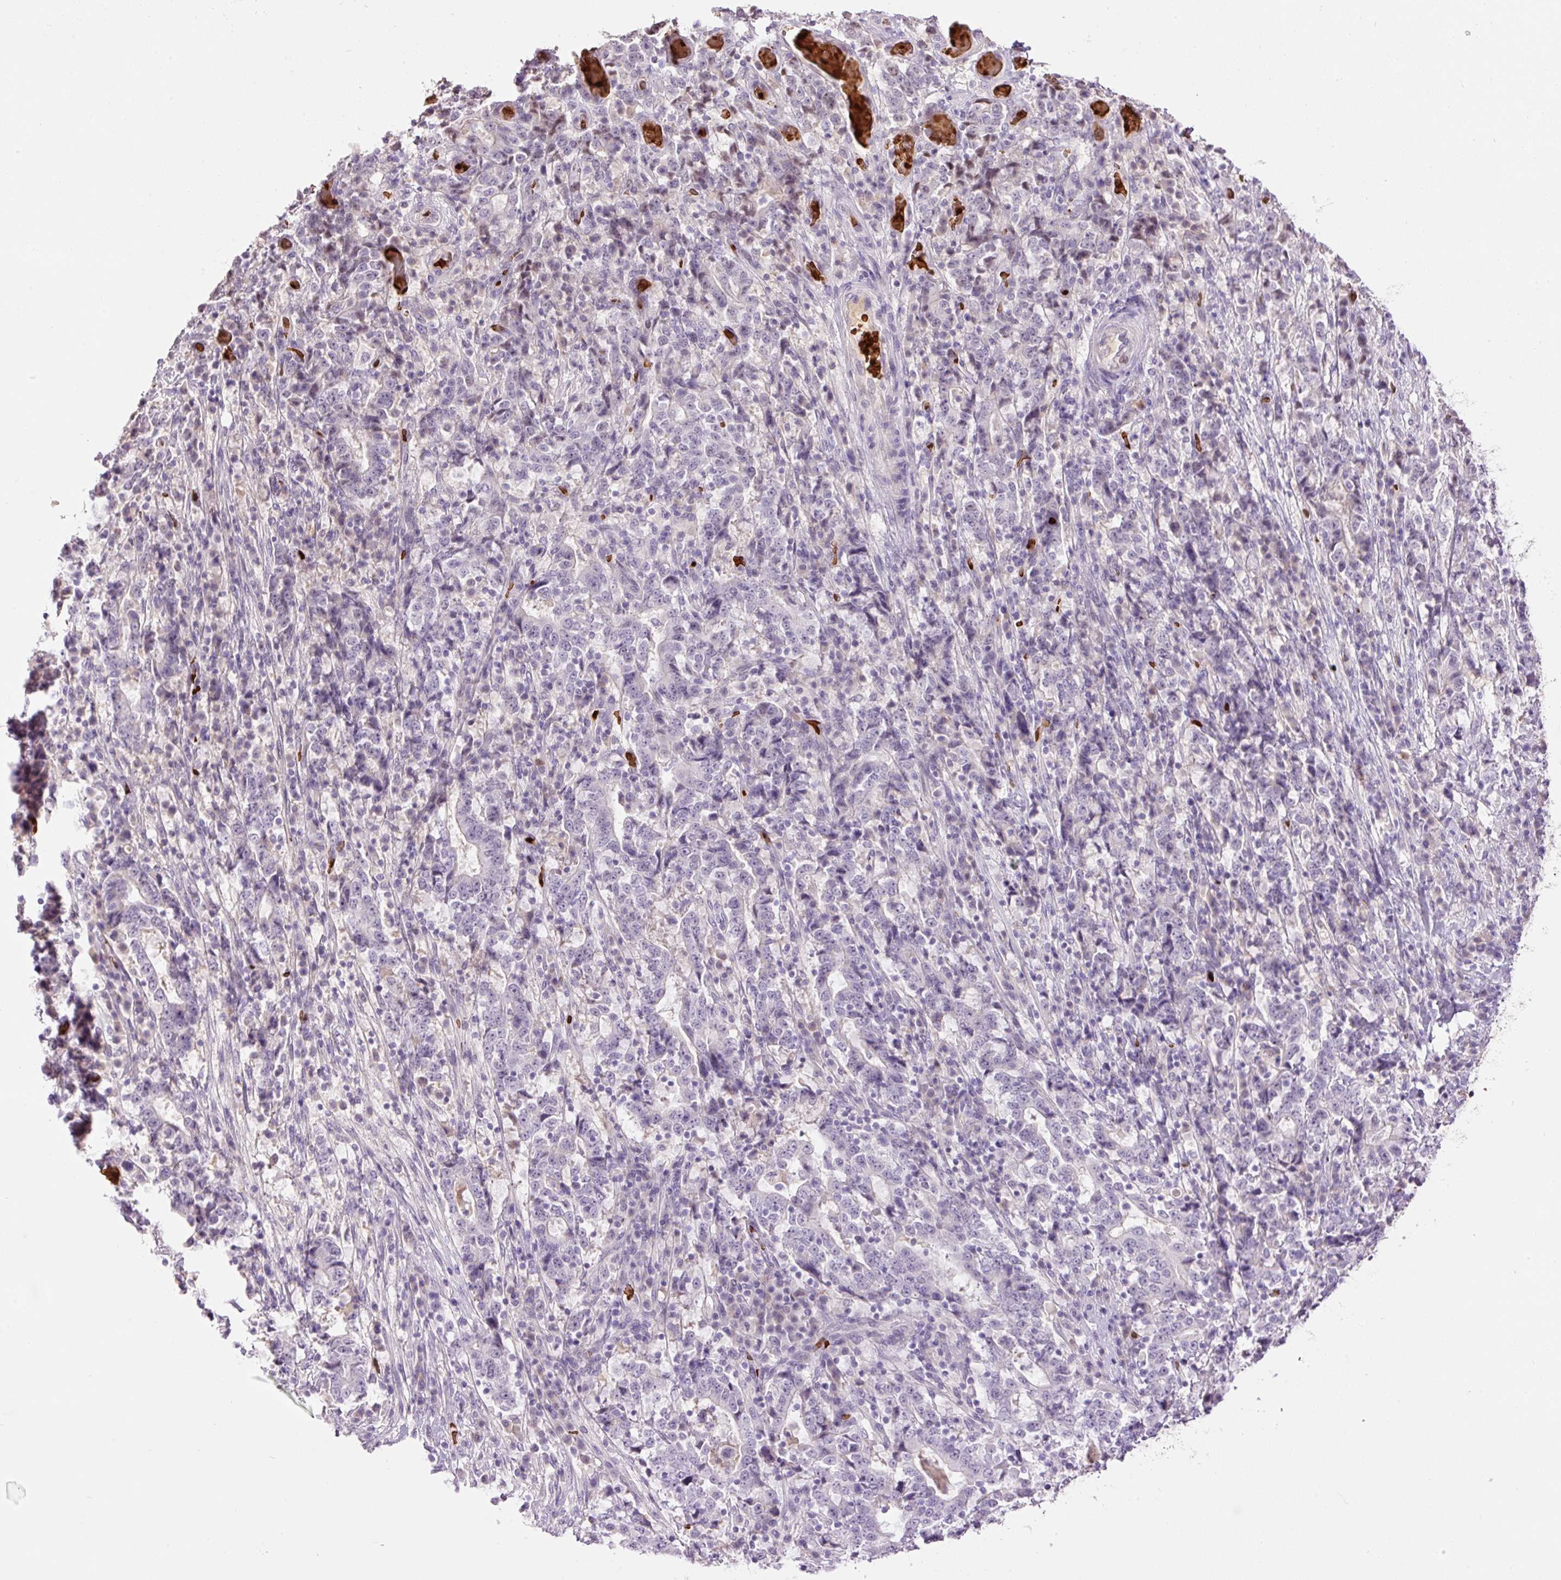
{"staining": {"intensity": "negative", "quantity": "none", "location": "none"}, "tissue": "stomach cancer", "cell_type": "Tumor cells", "image_type": "cancer", "snomed": [{"axis": "morphology", "description": "Normal tissue, NOS"}, {"axis": "morphology", "description": "Adenocarcinoma, NOS"}, {"axis": "topography", "description": "Stomach, upper"}, {"axis": "topography", "description": "Stomach"}], "caption": "Tumor cells are negative for brown protein staining in stomach cancer.", "gene": "LY6G6D", "patient": {"sex": "male", "age": 59}}